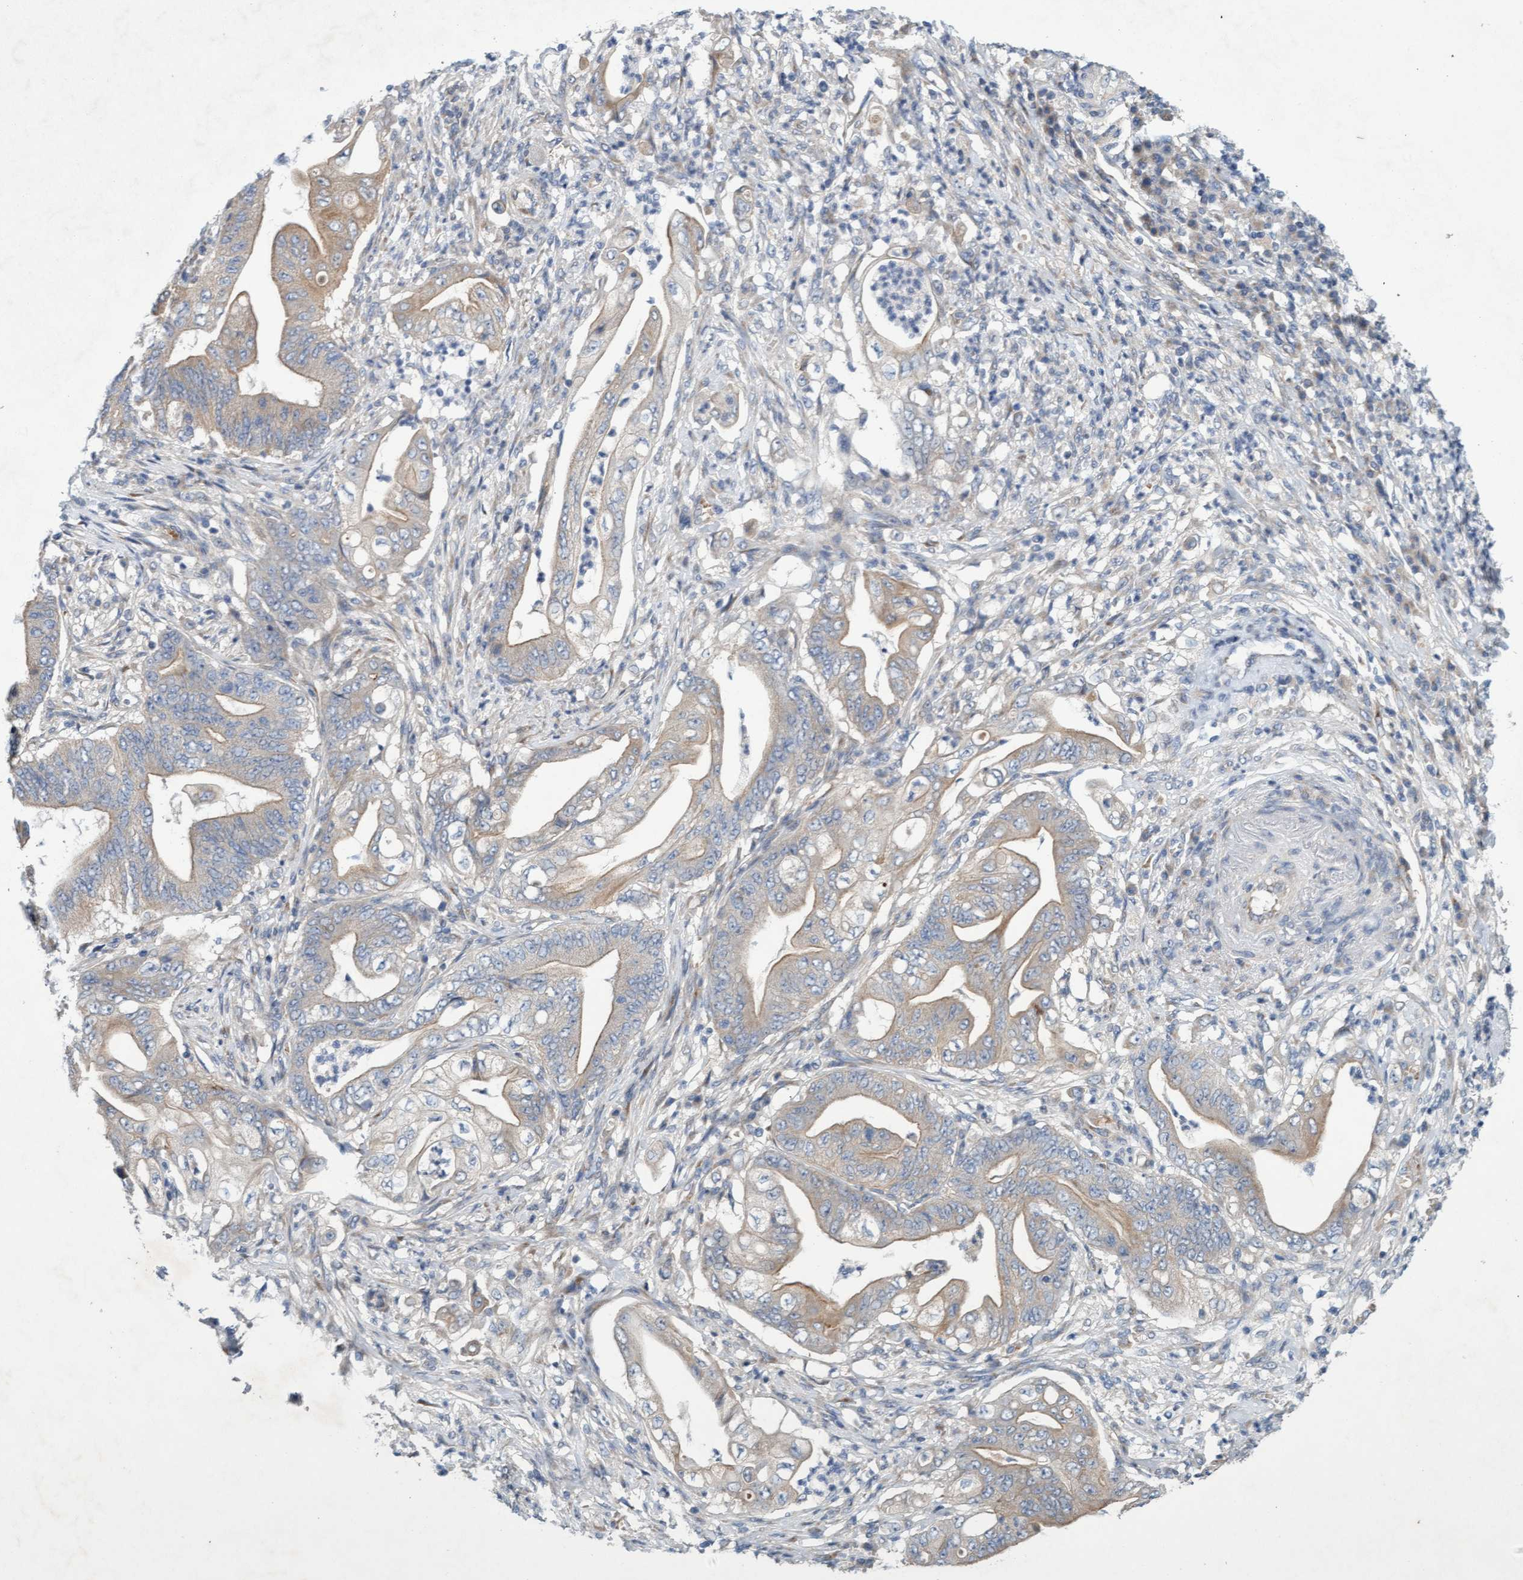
{"staining": {"intensity": "weak", "quantity": "25%-75%", "location": "cytoplasmic/membranous"}, "tissue": "stomach cancer", "cell_type": "Tumor cells", "image_type": "cancer", "snomed": [{"axis": "morphology", "description": "Adenocarcinoma, NOS"}, {"axis": "topography", "description": "Stomach"}], "caption": "Immunohistochemistry (DAB (3,3'-diaminobenzidine)) staining of human adenocarcinoma (stomach) reveals weak cytoplasmic/membranous protein expression in approximately 25%-75% of tumor cells. The staining is performed using DAB (3,3'-diaminobenzidine) brown chromogen to label protein expression. The nuclei are counter-stained blue using hematoxylin.", "gene": "DDHD2", "patient": {"sex": "female", "age": 73}}